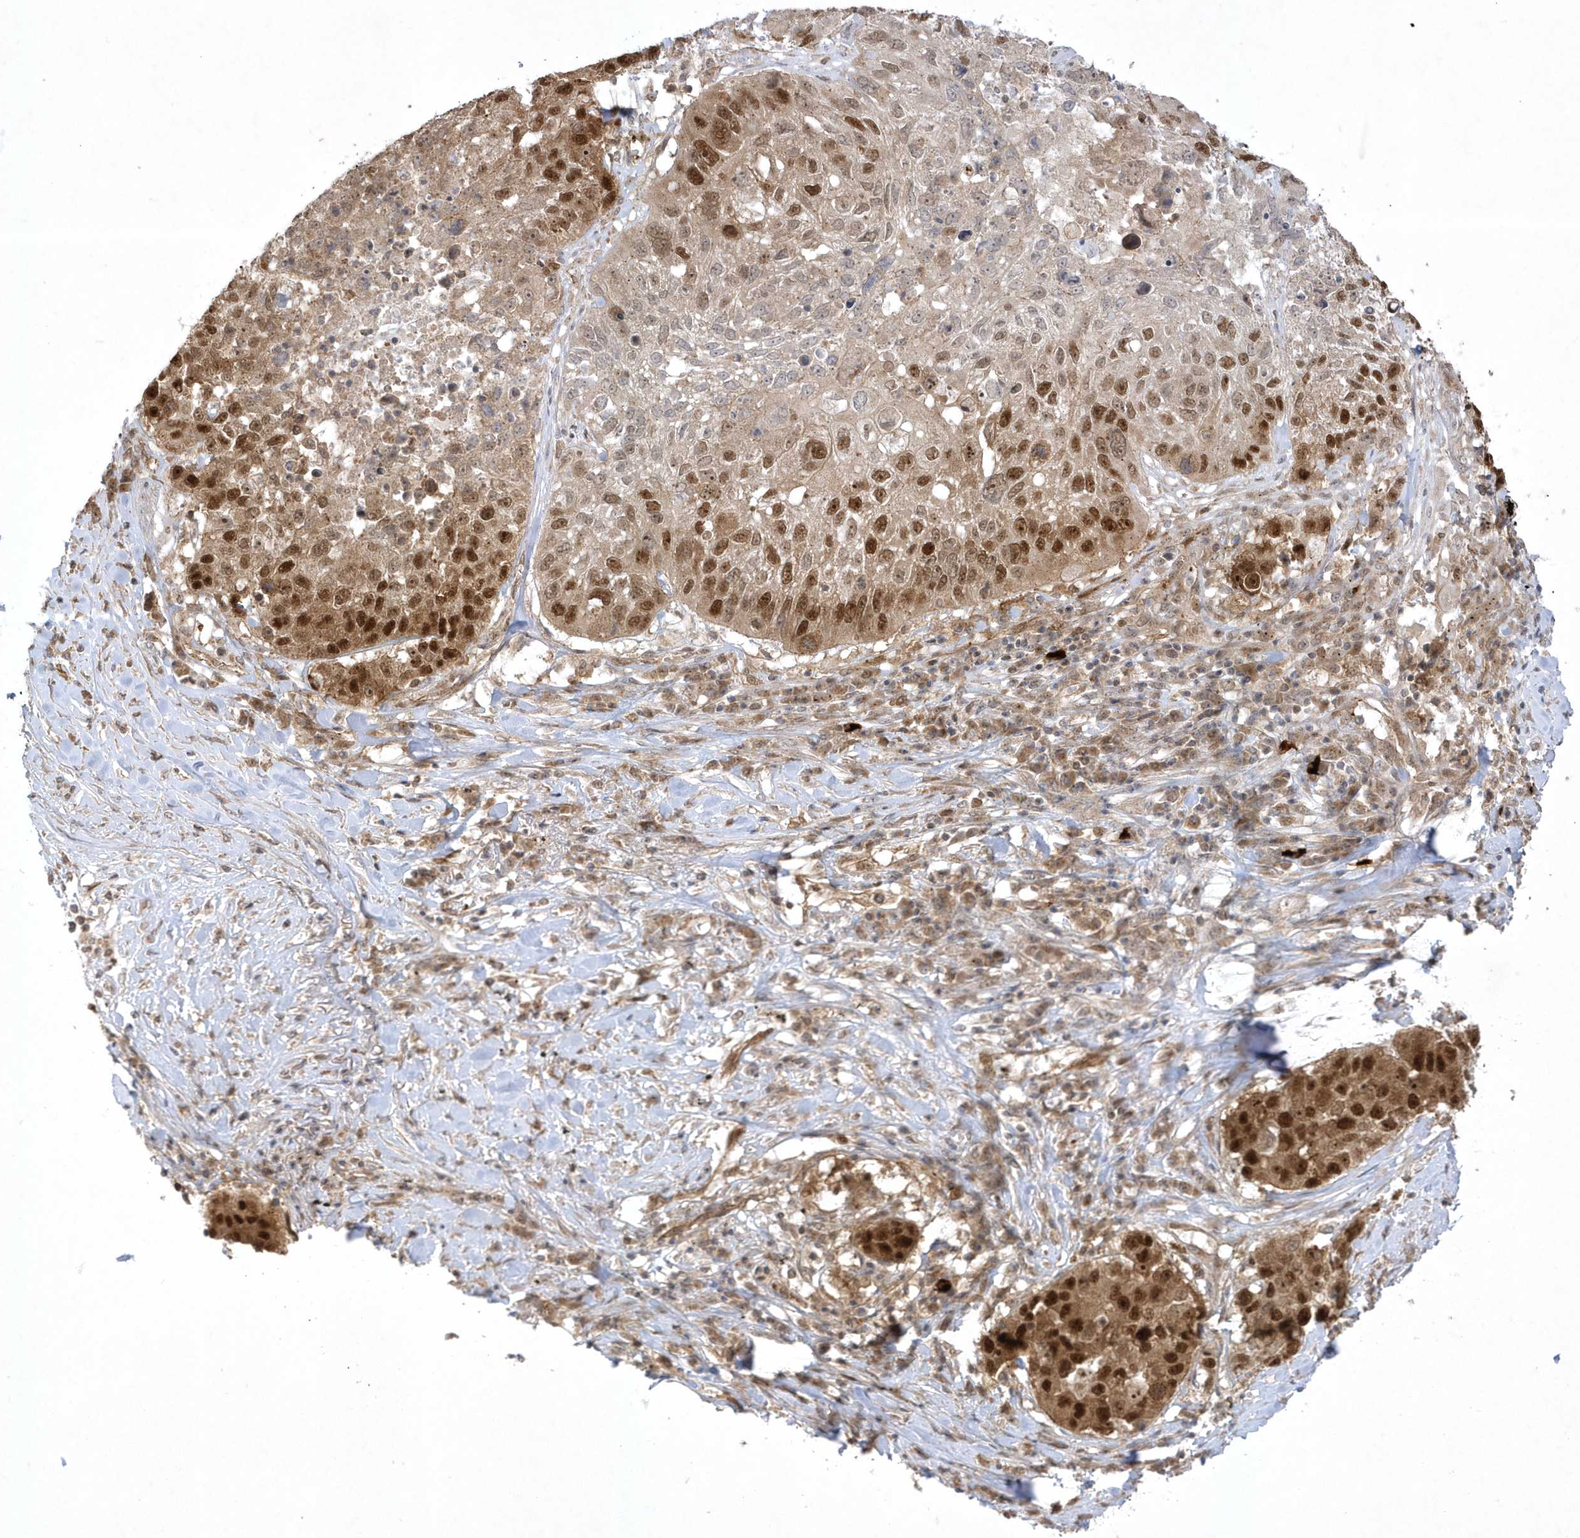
{"staining": {"intensity": "strong", "quantity": ">75%", "location": "cytoplasmic/membranous,nuclear"}, "tissue": "lung cancer", "cell_type": "Tumor cells", "image_type": "cancer", "snomed": [{"axis": "morphology", "description": "Squamous cell carcinoma, NOS"}, {"axis": "topography", "description": "Lung"}], "caption": "Immunohistochemistry (DAB) staining of lung squamous cell carcinoma displays strong cytoplasmic/membranous and nuclear protein staining in approximately >75% of tumor cells.", "gene": "NAF1", "patient": {"sex": "male", "age": 61}}